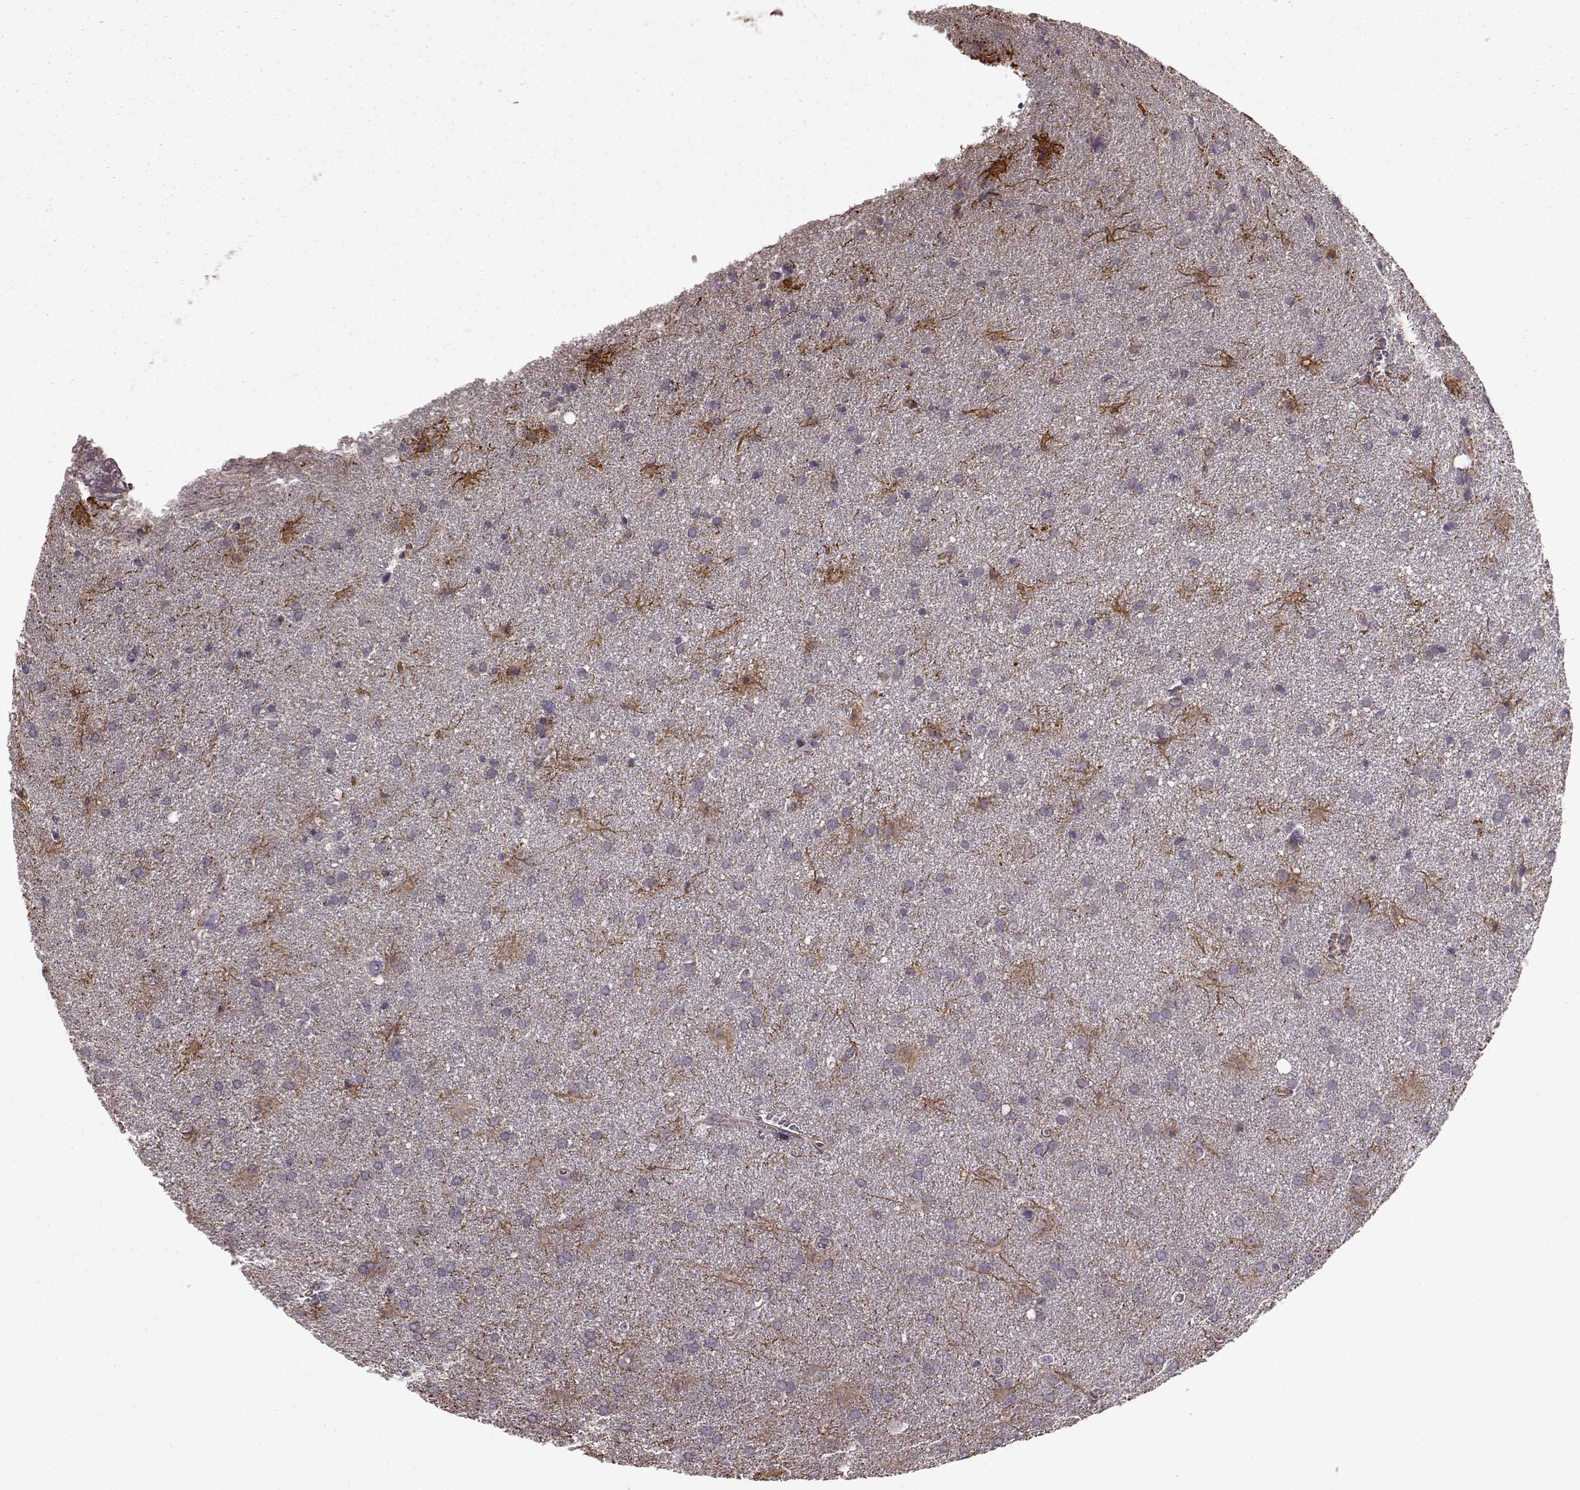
{"staining": {"intensity": "negative", "quantity": "none", "location": "none"}, "tissue": "glioma", "cell_type": "Tumor cells", "image_type": "cancer", "snomed": [{"axis": "morphology", "description": "Glioma, malignant, Low grade"}, {"axis": "topography", "description": "Brain"}], "caption": "This is an immunohistochemistry photomicrograph of glioma. There is no expression in tumor cells.", "gene": "NTF3", "patient": {"sex": "male", "age": 58}}